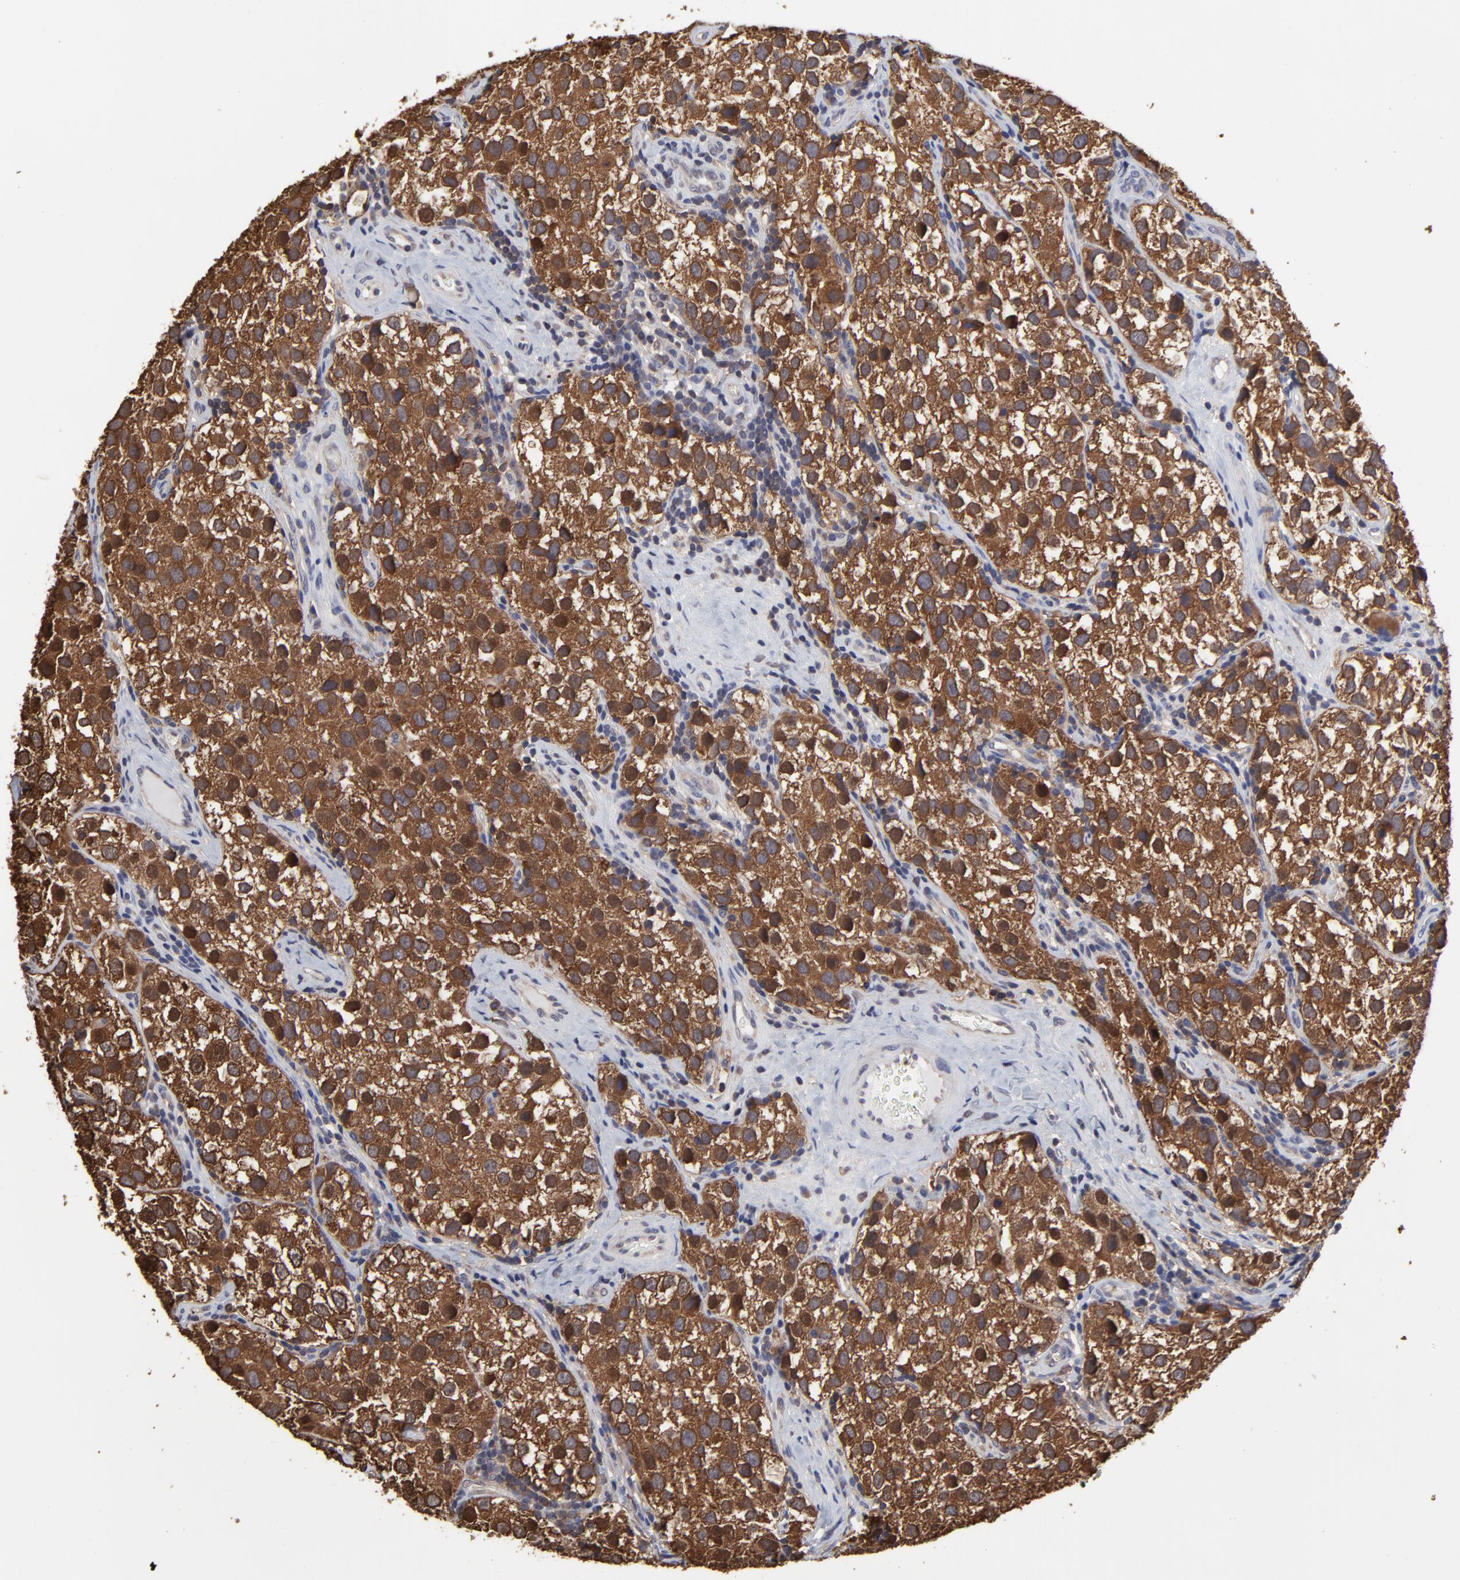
{"staining": {"intensity": "strong", "quantity": ">75%", "location": "cytoplasmic/membranous,nuclear"}, "tissue": "testis cancer", "cell_type": "Tumor cells", "image_type": "cancer", "snomed": [{"axis": "morphology", "description": "Seminoma, NOS"}, {"axis": "topography", "description": "Testis"}], "caption": "The micrograph reveals staining of testis seminoma, revealing strong cytoplasmic/membranous and nuclear protein expression (brown color) within tumor cells.", "gene": "CCT2", "patient": {"sex": "male", "age": 39}}